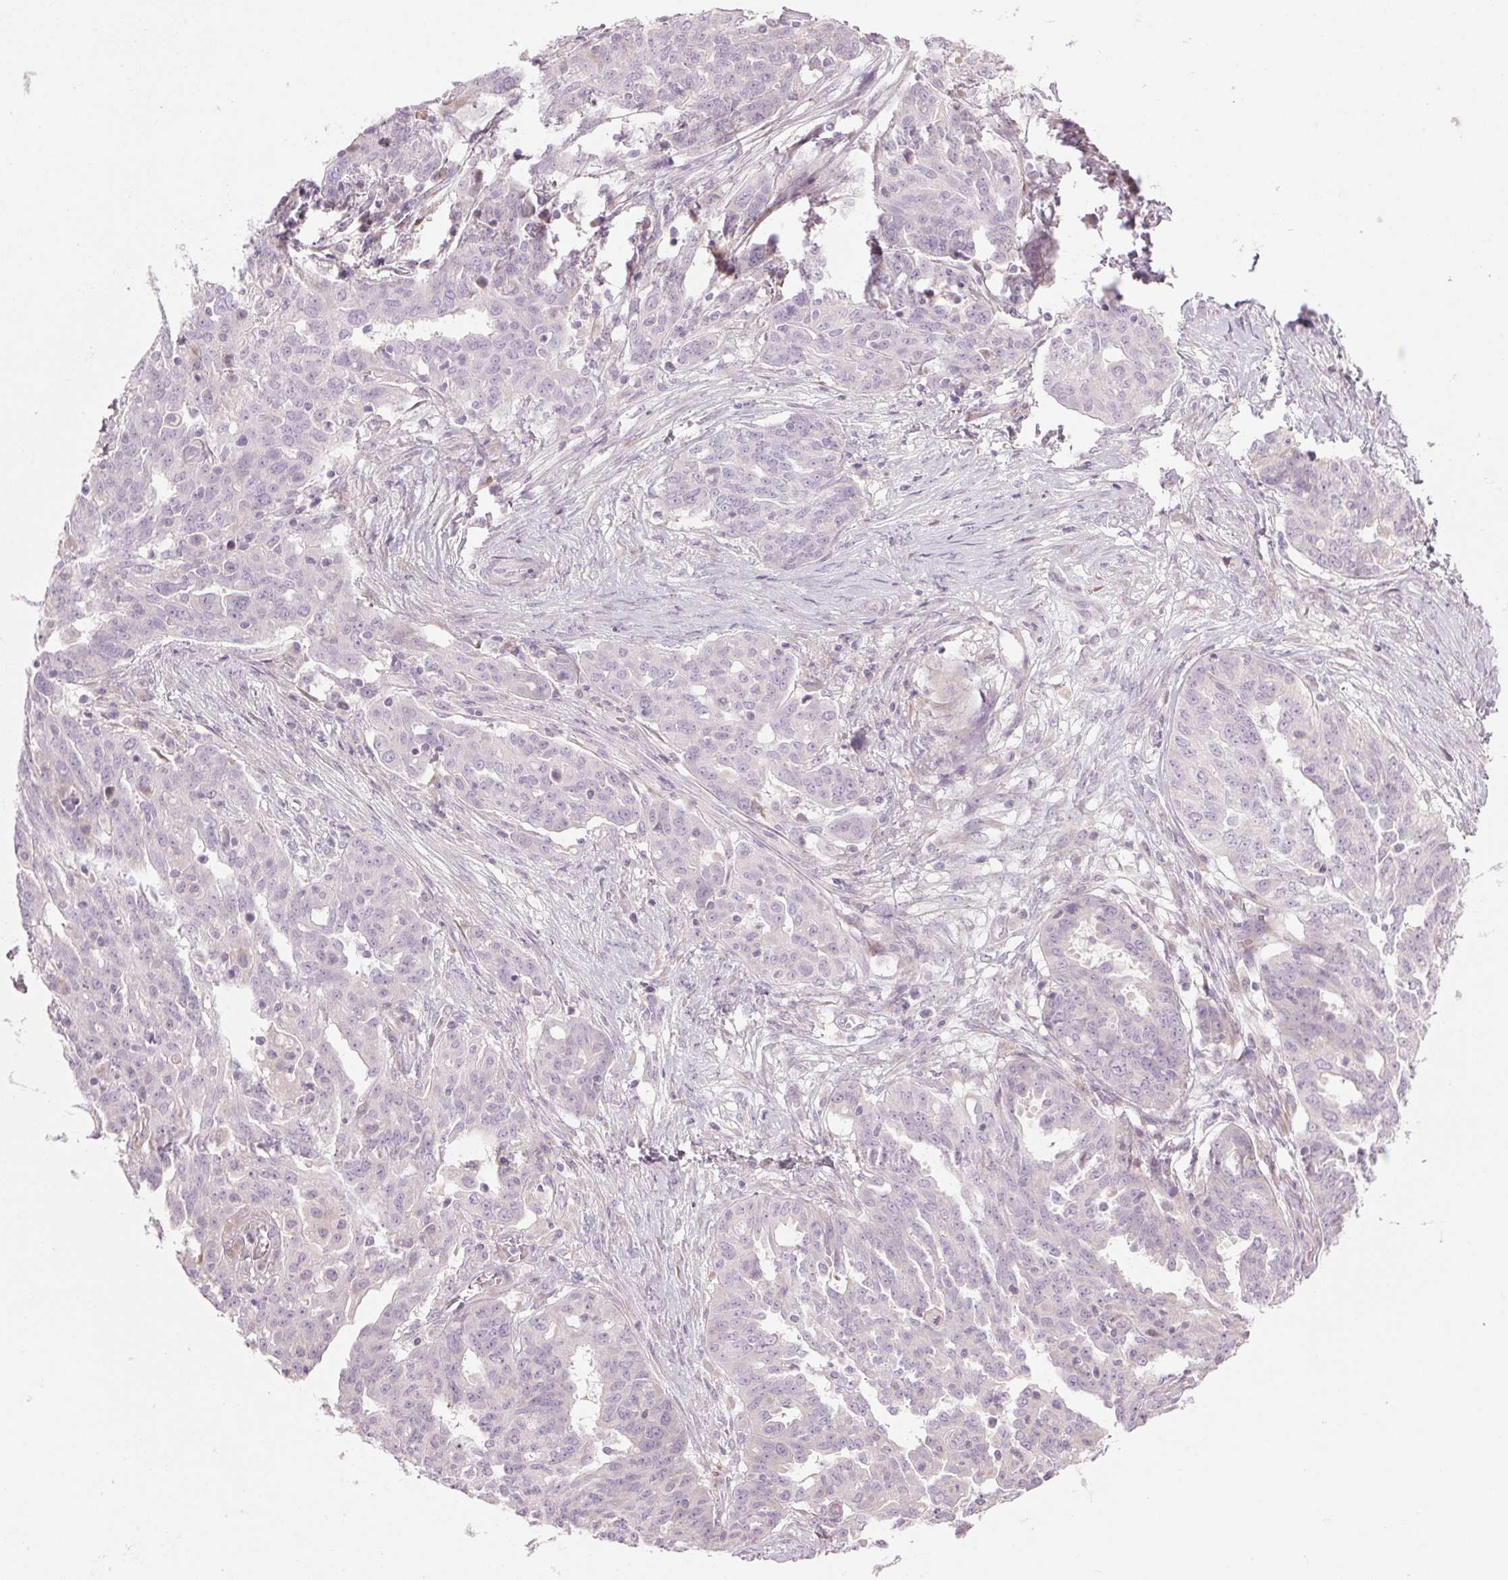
{"staining": {"intensity": "negative", "quantity": "none", "location": "none"}, "tissue": "ovarian cancer", "cell_type": "Tumor cells", "image_type": "cancer", "snomed": [{"axis": "morphology", "description": "Cystadenocarcinoma, serous, NOS"}, {"axis": "topography", "description": "Ovary"}], "caption": "High power microscopy photomicrograph of an immunohistochemistry (IHC) histopathology image of ovarian cancer, revealing no significant staining in tumor cells. (IHC, brightfield microscopy, high magnification).", "gene": "GNMT", "patient": {"sex": "female", "age": 67}}